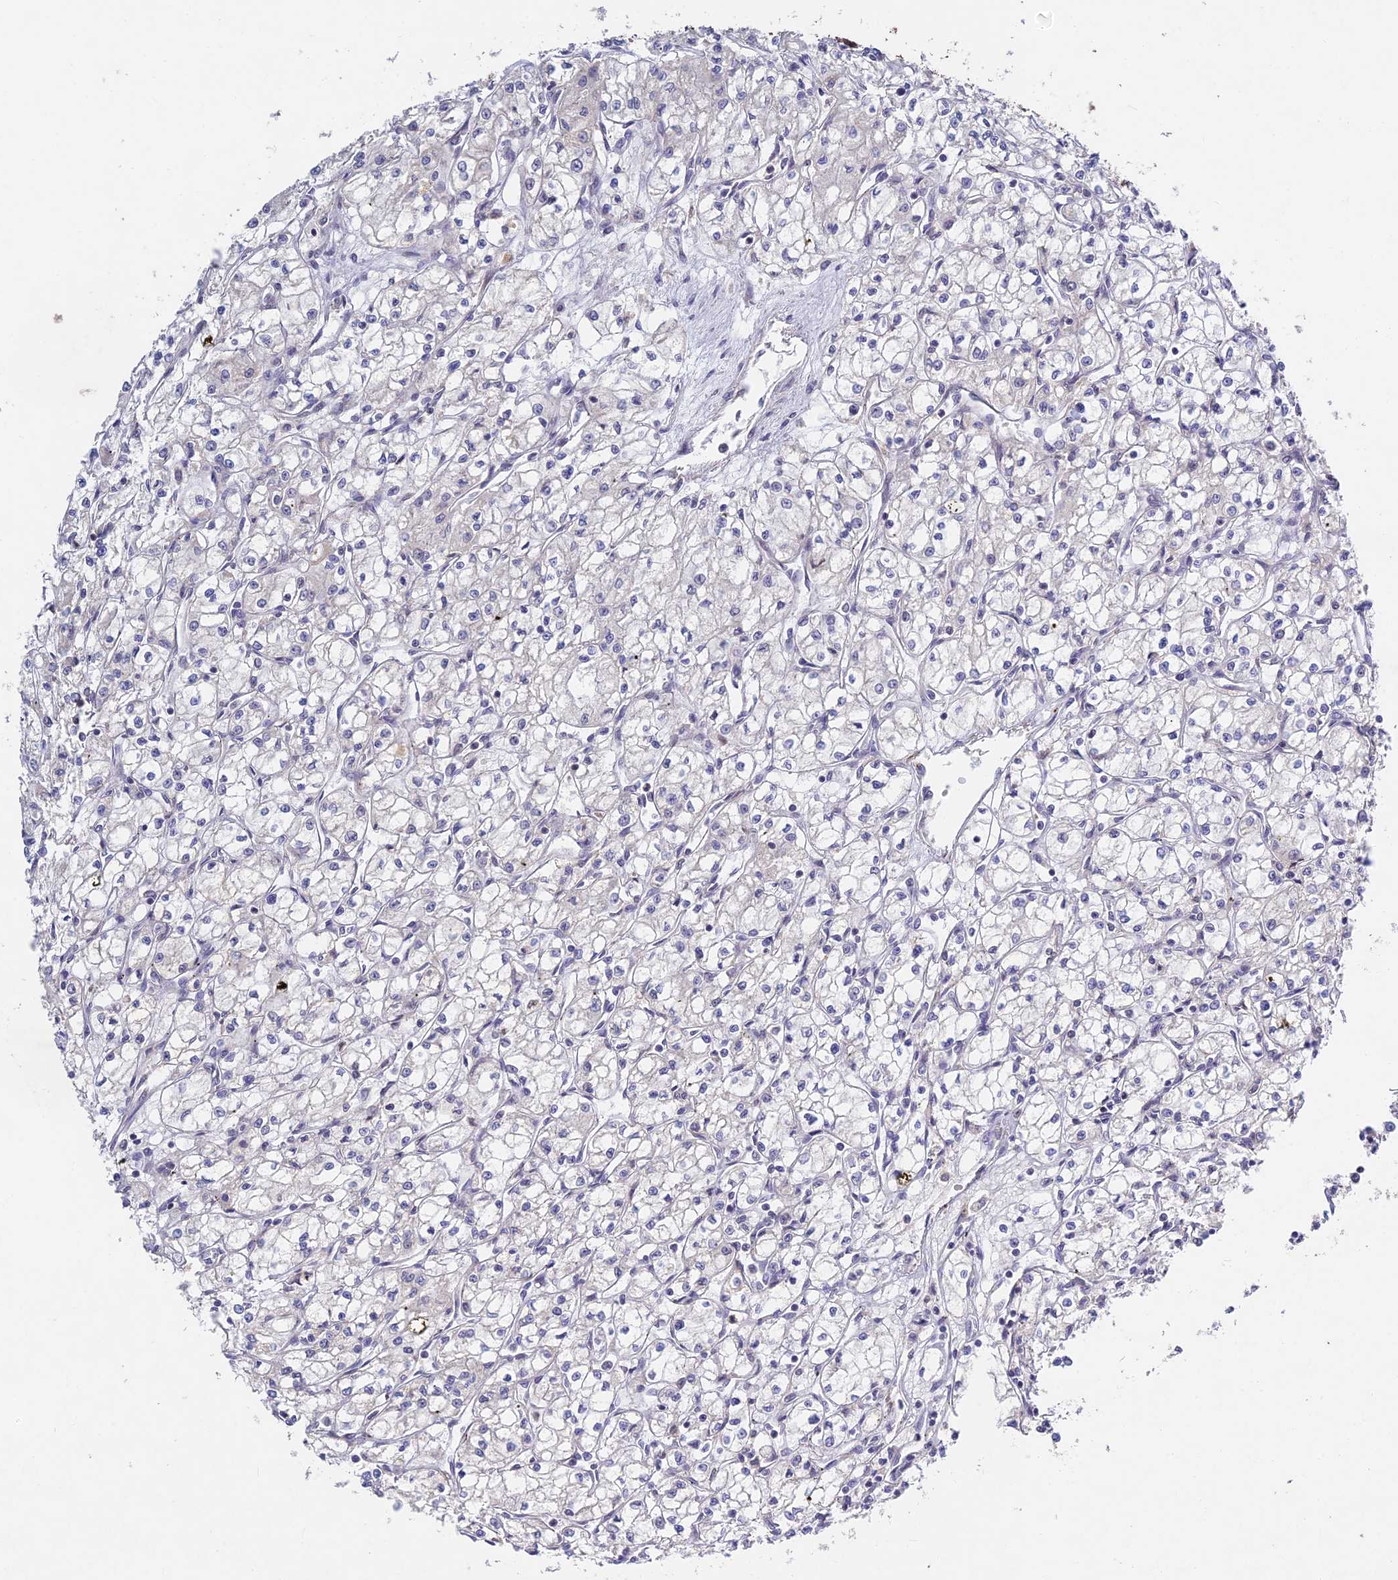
{"staining": {"intensity": "negative", "quantity": "none", "location": "none"}, "tissue": "renal cancer", "cell_type": "Tumor cells", "image_type": "cancer", "snomed": [{"axis": "morphology", "description": "Adenocarcinoma, NOS"}, {"axis": "topography", "description": "Kidney"}], "caption": "Immunohistochemical staining of renal cancer reveals no significant staining in tumor cells. Nuclei are stained in blue.", "gene": "RAVER1", "patient": {"sex": "male", "age": 59}}